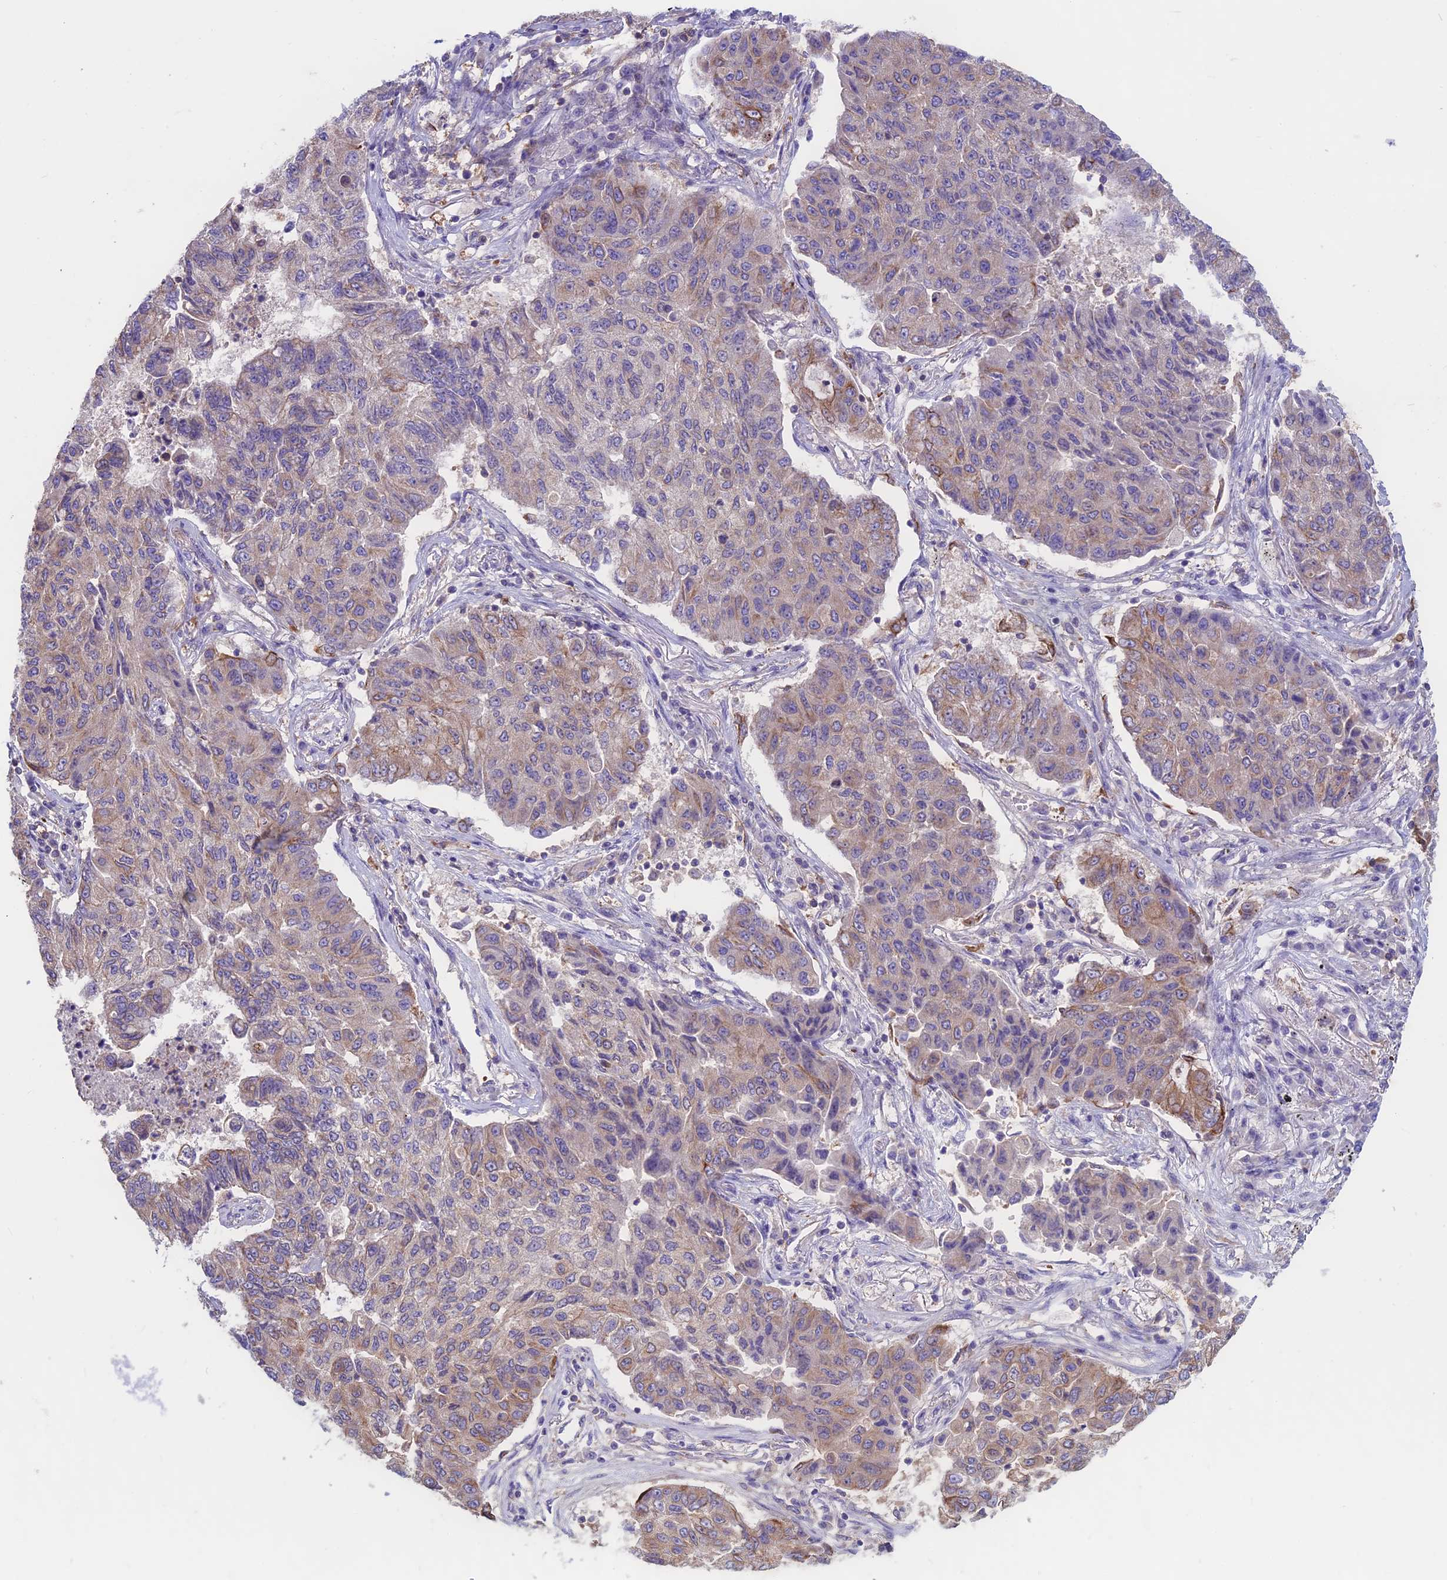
{"staining": {"intensity": "weak", "quantity": "<25%", "location": "cytoplasmic/membranous"}, "tissue": "lung cancer", "cell_type": "Tumor cells", "image_type": "cancer", "snomed": [{"axis": "morphology", "description": "Squamous cell carcinoma, NOS"}, {"axis": "topography", "description": "Lung"}], "caption": "The IHC micrograph has no significant staining in tumor cells of lung cancer (squamous cell carcinoma) tissue. (DAB immunohistochemistry, high magnification).", "gene": "CDAN1", "patient": {"sex": "male", "age": 74}}